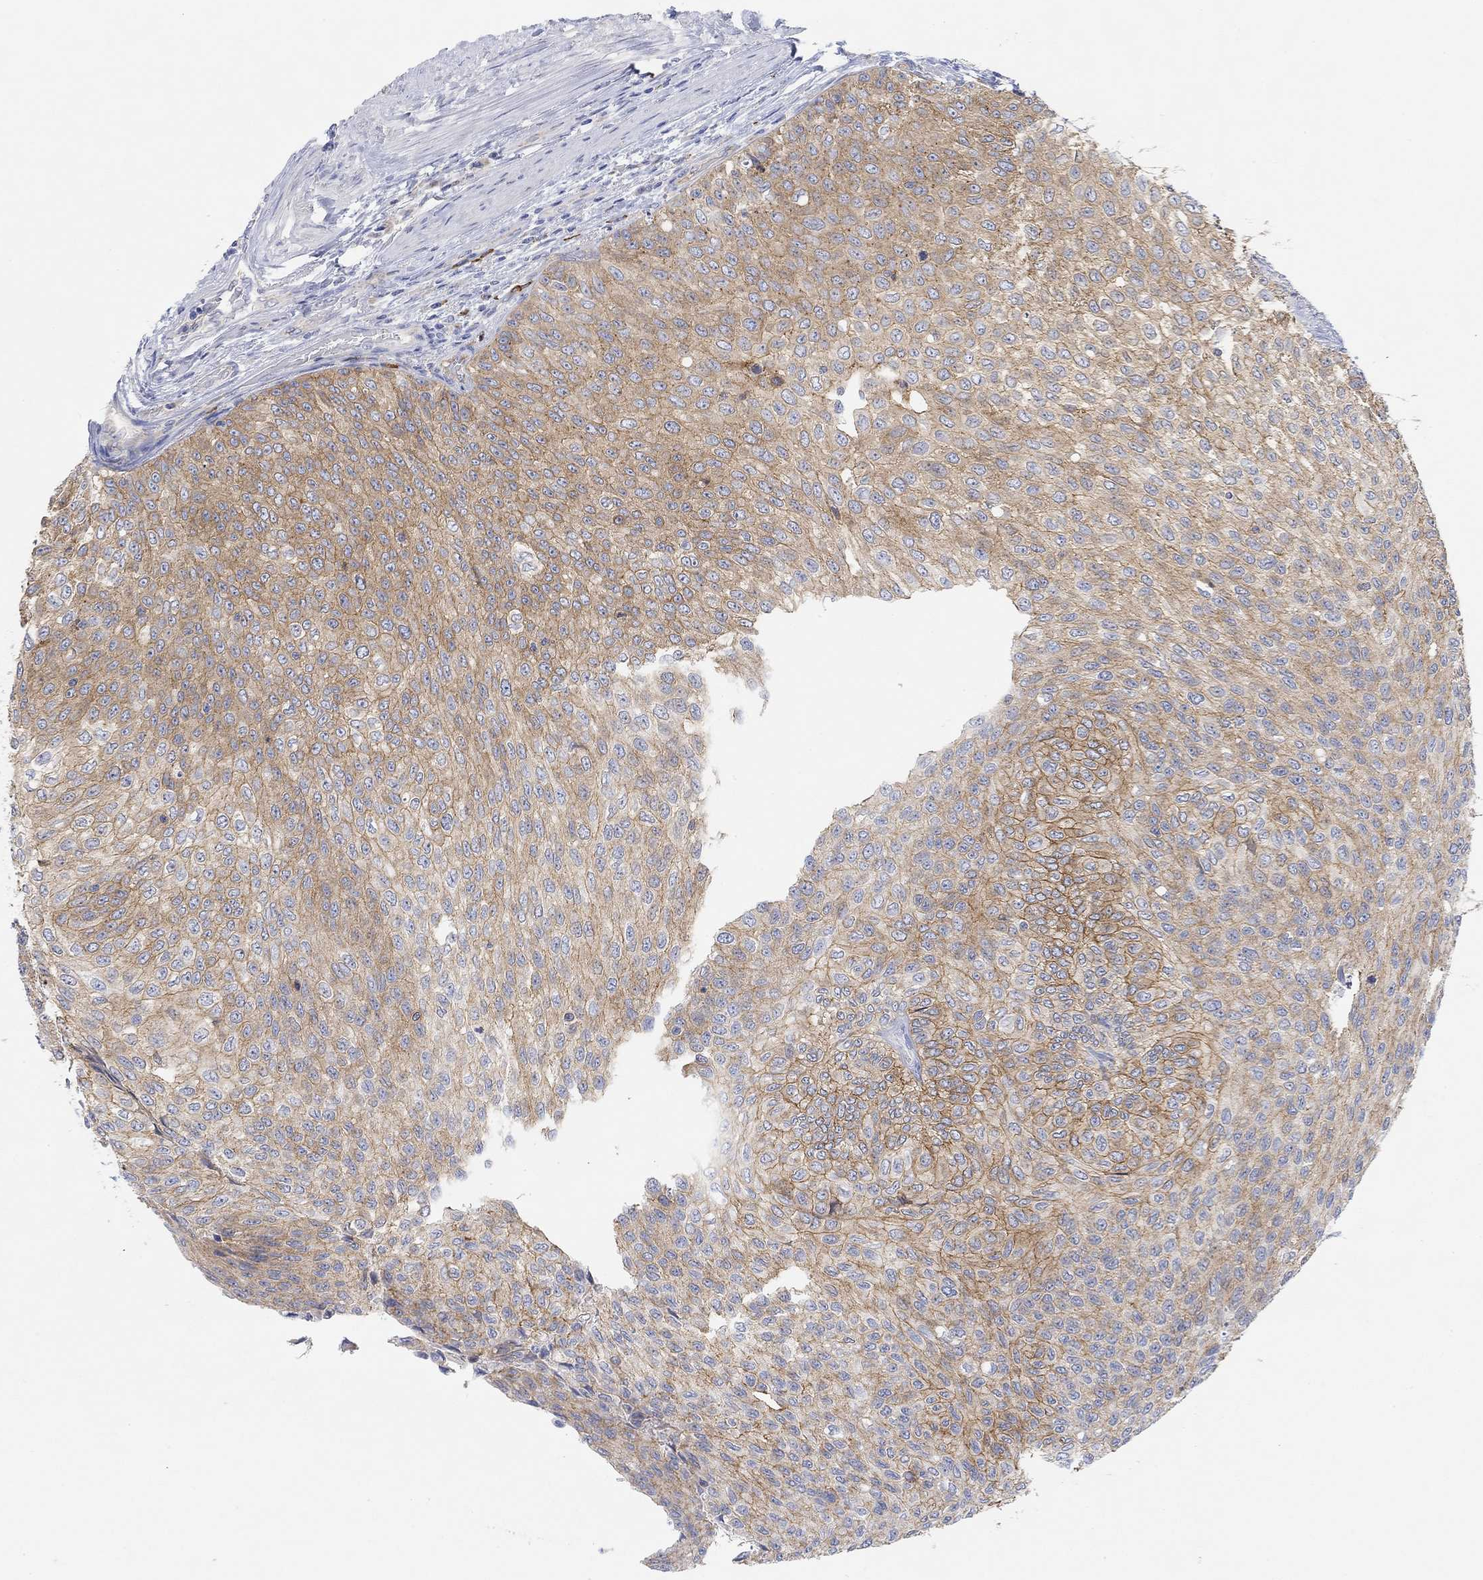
{"staining": {"intensity": "moderate", "quantity": "25%-75%", "location": "cytoplasmic/membranous"}, "tissue": "urothelial cancer", "cell_type": "Tumor cells", "image_type": "cancer", "snomed": [{"axis": "morphology", "description": "Urothelial carcinoma, Low grade"}, {"axis": "topography", "description": "Ureter, NOS"}, {"axis": "topography", "description": "Urinary bladder"}], "caption": "Tumor cells display medium levels of moderate cytoplasmic/membranous staining in about 25%-75% of cells in human urothelial carcinoma (low-grade).", "gene": "RGS1", "patient": {"sex": "male", "age": 78}}